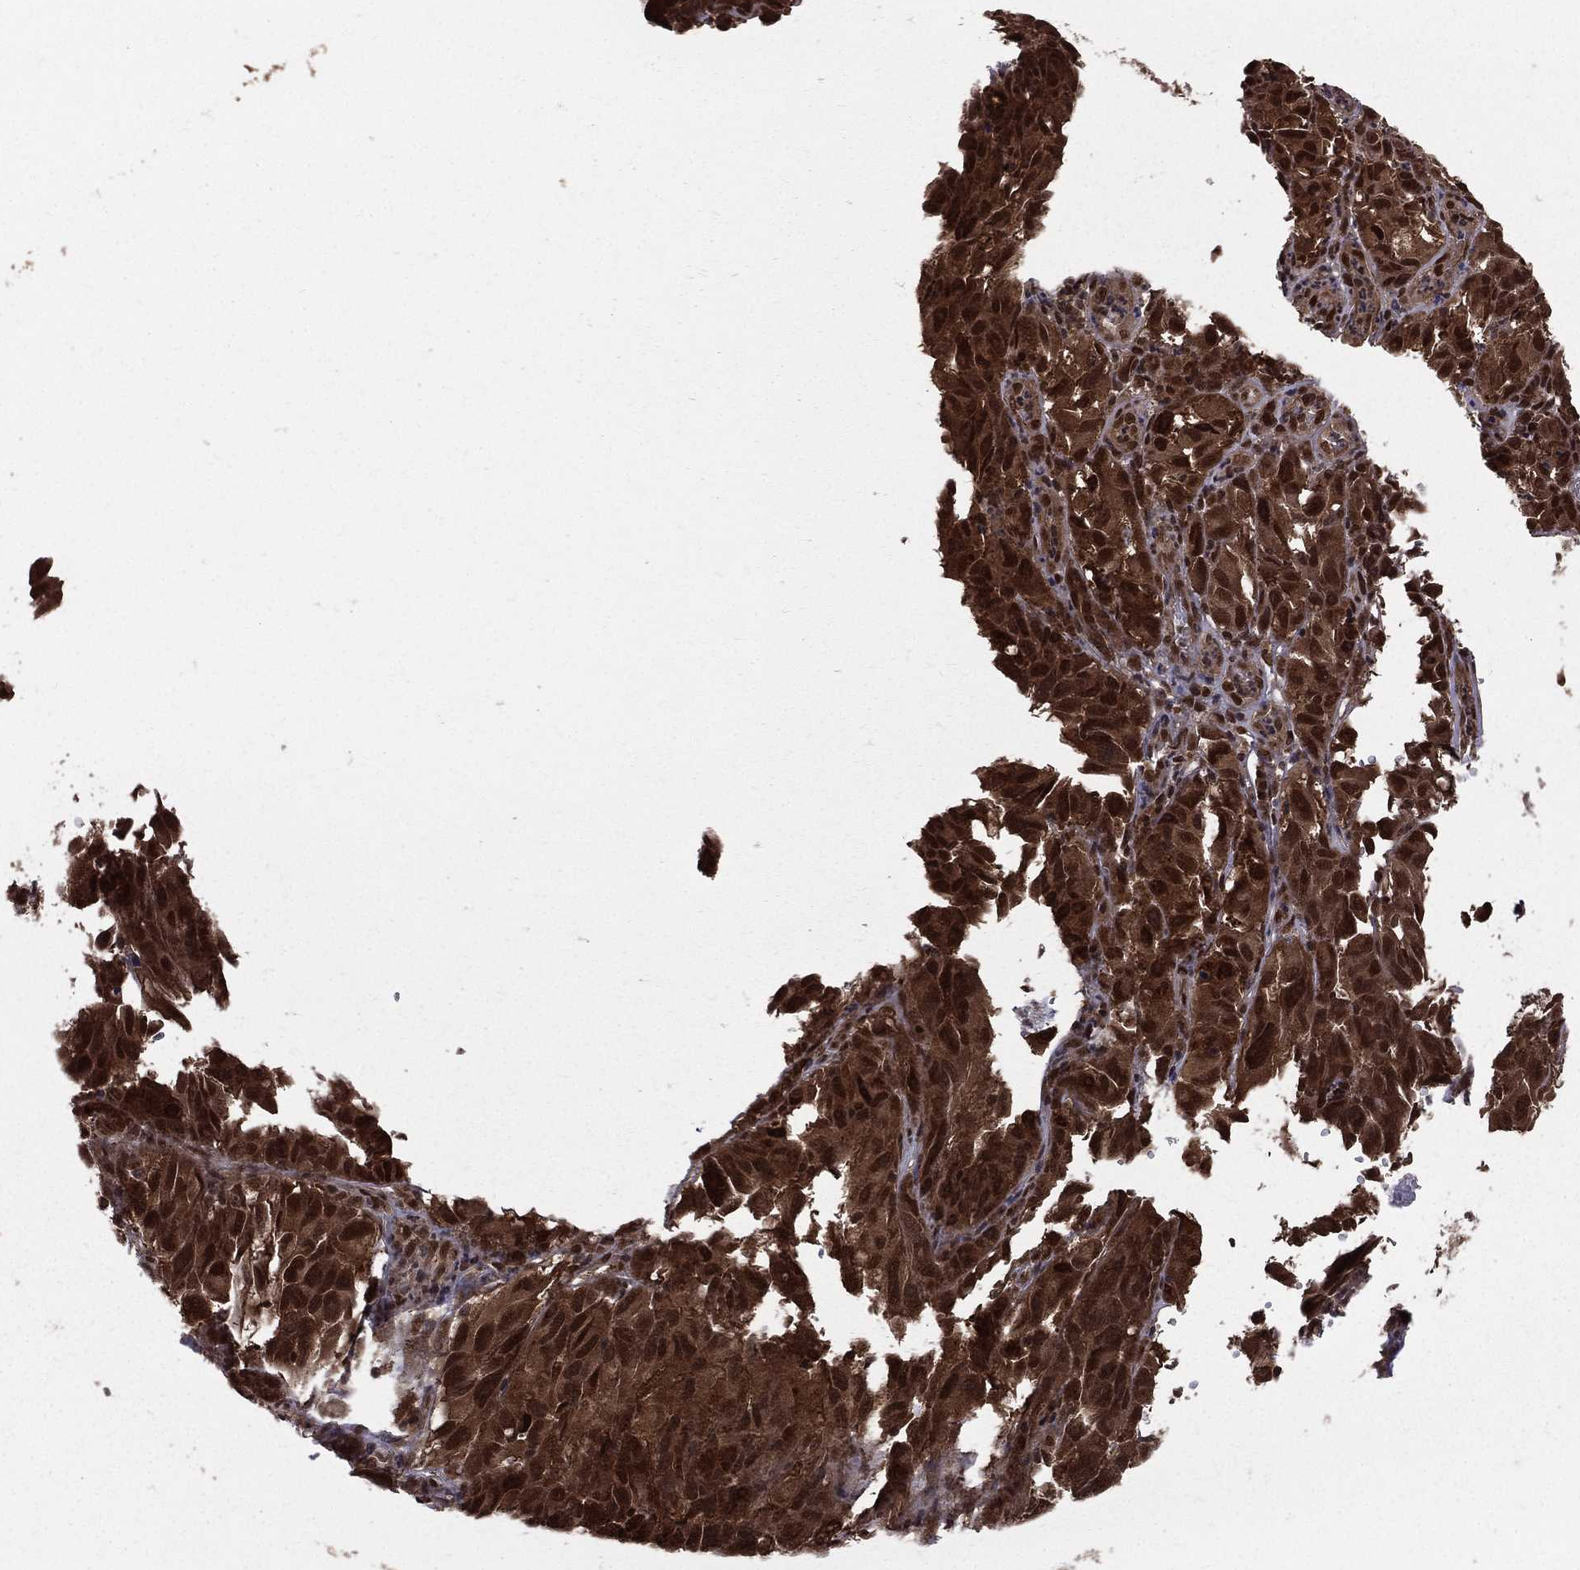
{"staining": {"intensity": "strong", "quantity": ">75%", "location": "cytoplasmic/membranous,nuclear"}, "tissue": "melanoma", "cell_type": "Tumor cells", "image_type": "cancer", "snomed": [{"axis": "morphology", "description": "Malignant melanoma, NOS"}, {"axis": "topography", "description": "Vulva, labia, clitoris and Bartholin´s gland, NO"}], "caption": "Strong cytoplasmic/membranous and nuclear positivity for a protein is identified in approximately >75% of tumor cells of malignant melanoma using immunohistochemistry.", "gene": "COPS4", "patient": {"sex": "female", "age": 75}}